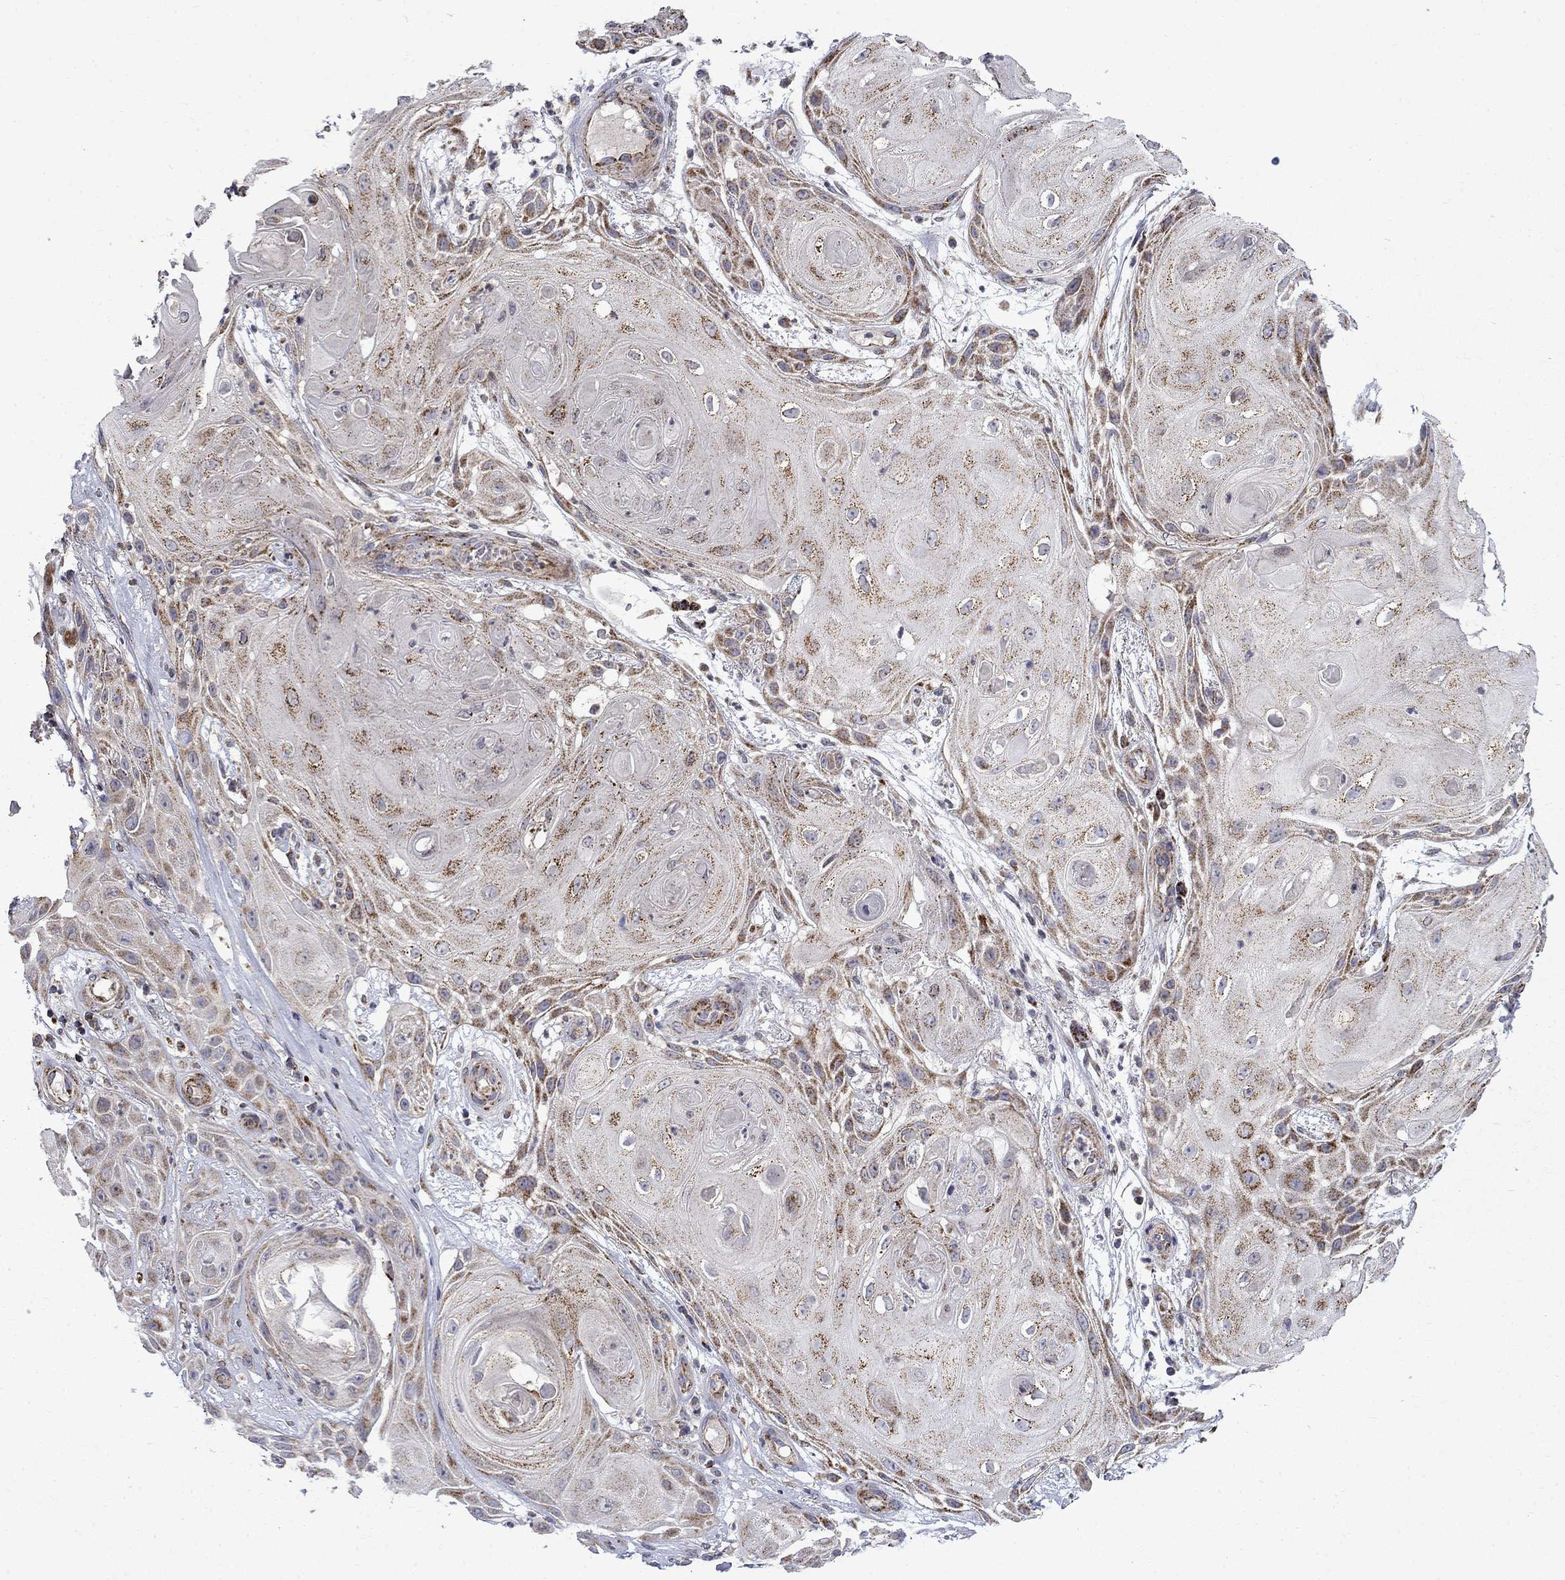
{"staining": {"intensity": "moderate", "quantity": "25%-75%", "location": "cytoplasmic/membranous"}, "tissue": "skin cancer", "cell_type": "Tumor cells", "image_type": "cancer", "snomed": [{"axis": "morphology", "description": "Squamous cell carcinoma, NOS"}, {"axis": "topography", "description": "Skin"}], "caption": "Immunohistochemical staining of skin cancer (squamous cell carcinoma) shows medium levels of moderate cytoplasmic/membranous staining in approximately 25%-75% of tumor cells. The staining was performed using DAB (3,3'-diaminobenzidine), with brown indicating positive protein expression. Nuclei are stained blue with hematoxylin.", "gene": "PCBP3", "patient": {"sex": "male", "age": 62}}